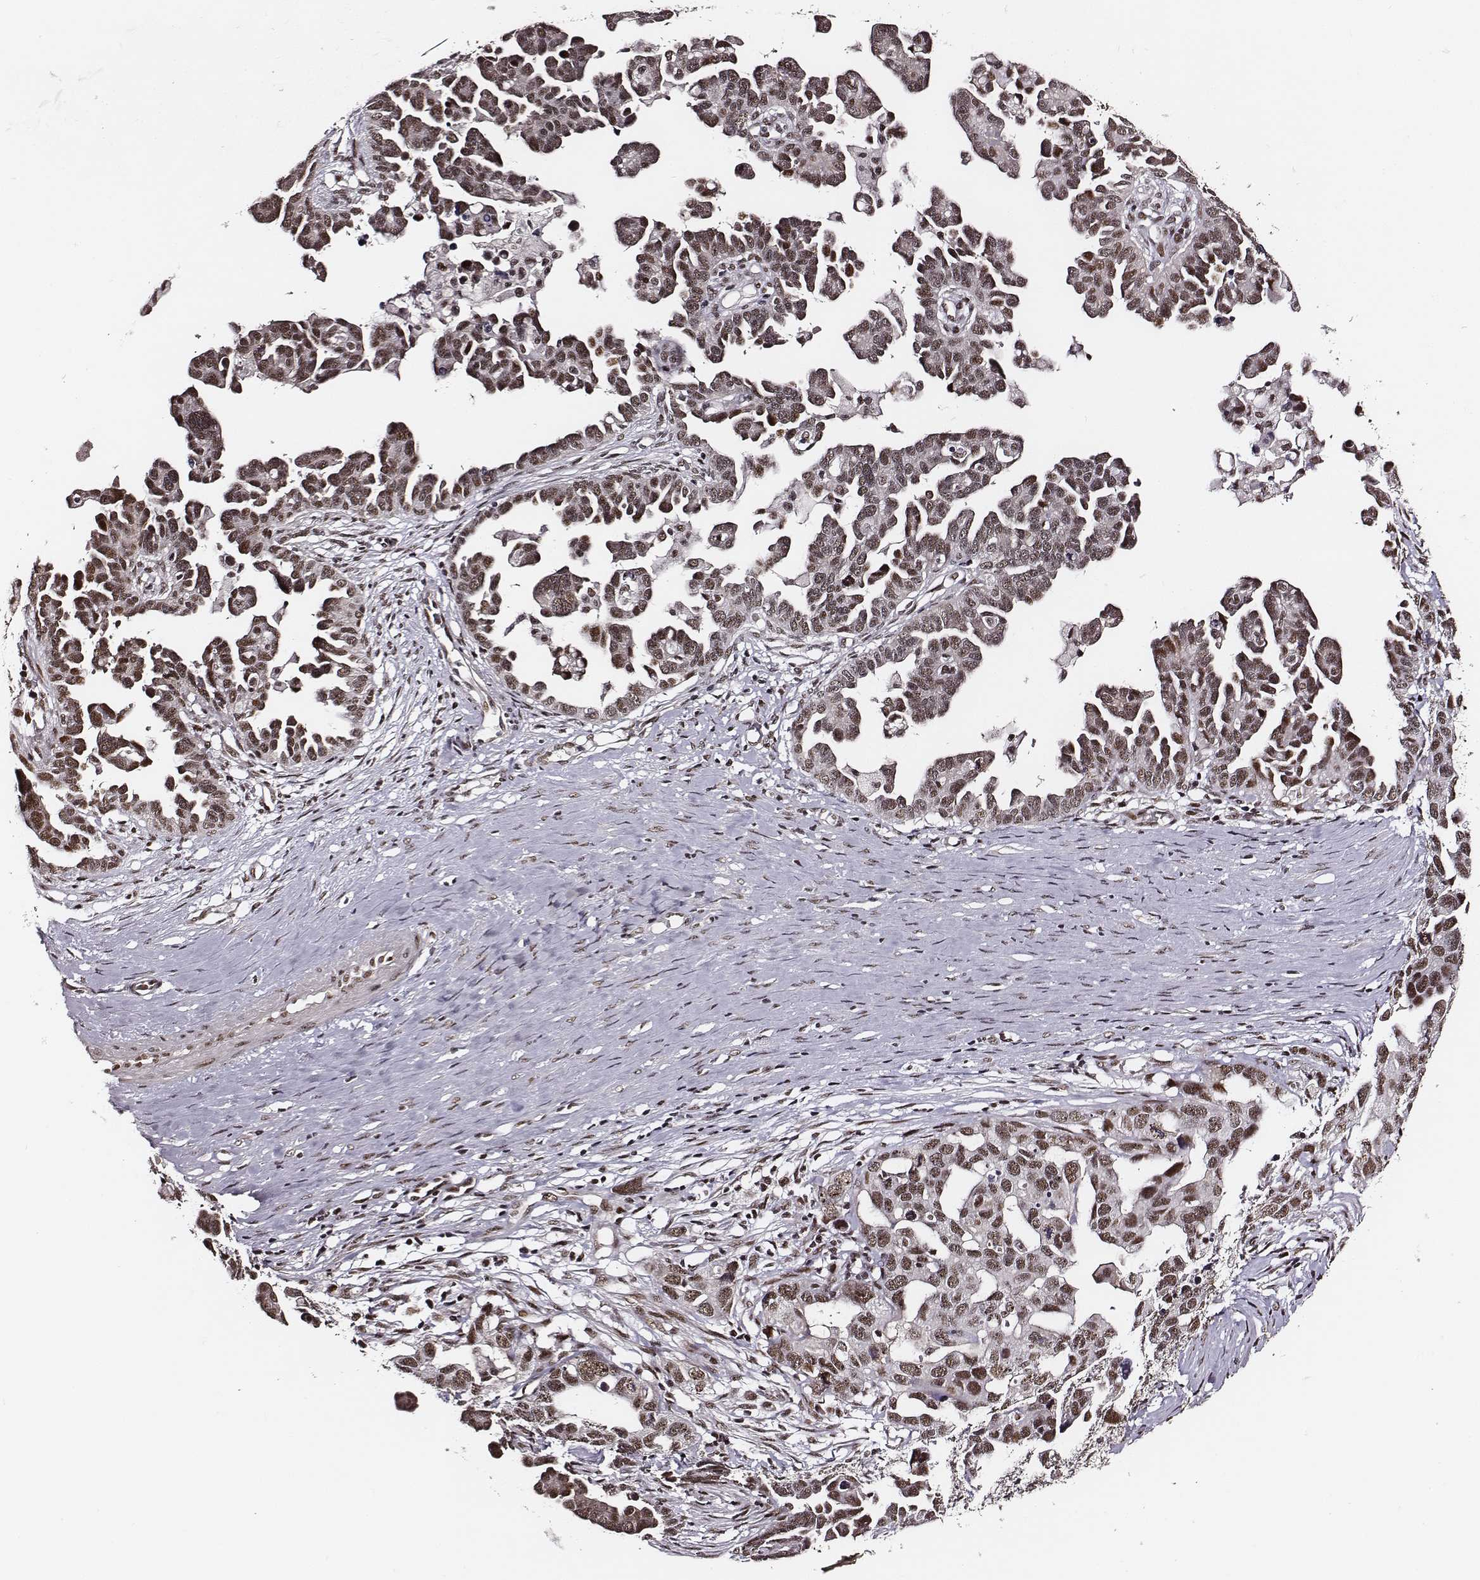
{"staining": {"intensity": "moderate", "quantity": ">75%", "location": "nuclear"}, "tissue": "ovarian cancer", "cell_type": "Tumor cells", "image_type": "cancer", "snomed": [{"axis": "morphology", "description": "Cystadenocarcinoma, serous, NOS"}, {"axis": "topography", "description": "Ovary"}], "caption": "Immunohistochemistry (IHC) of human ovarian serous cystadenocarcinoma demonstrates medium levels of moderate nuclear positivity in approximately >75% of tumor cells.", "gene": "PPARA", "patient": {"sex": "female", "age": 54}}